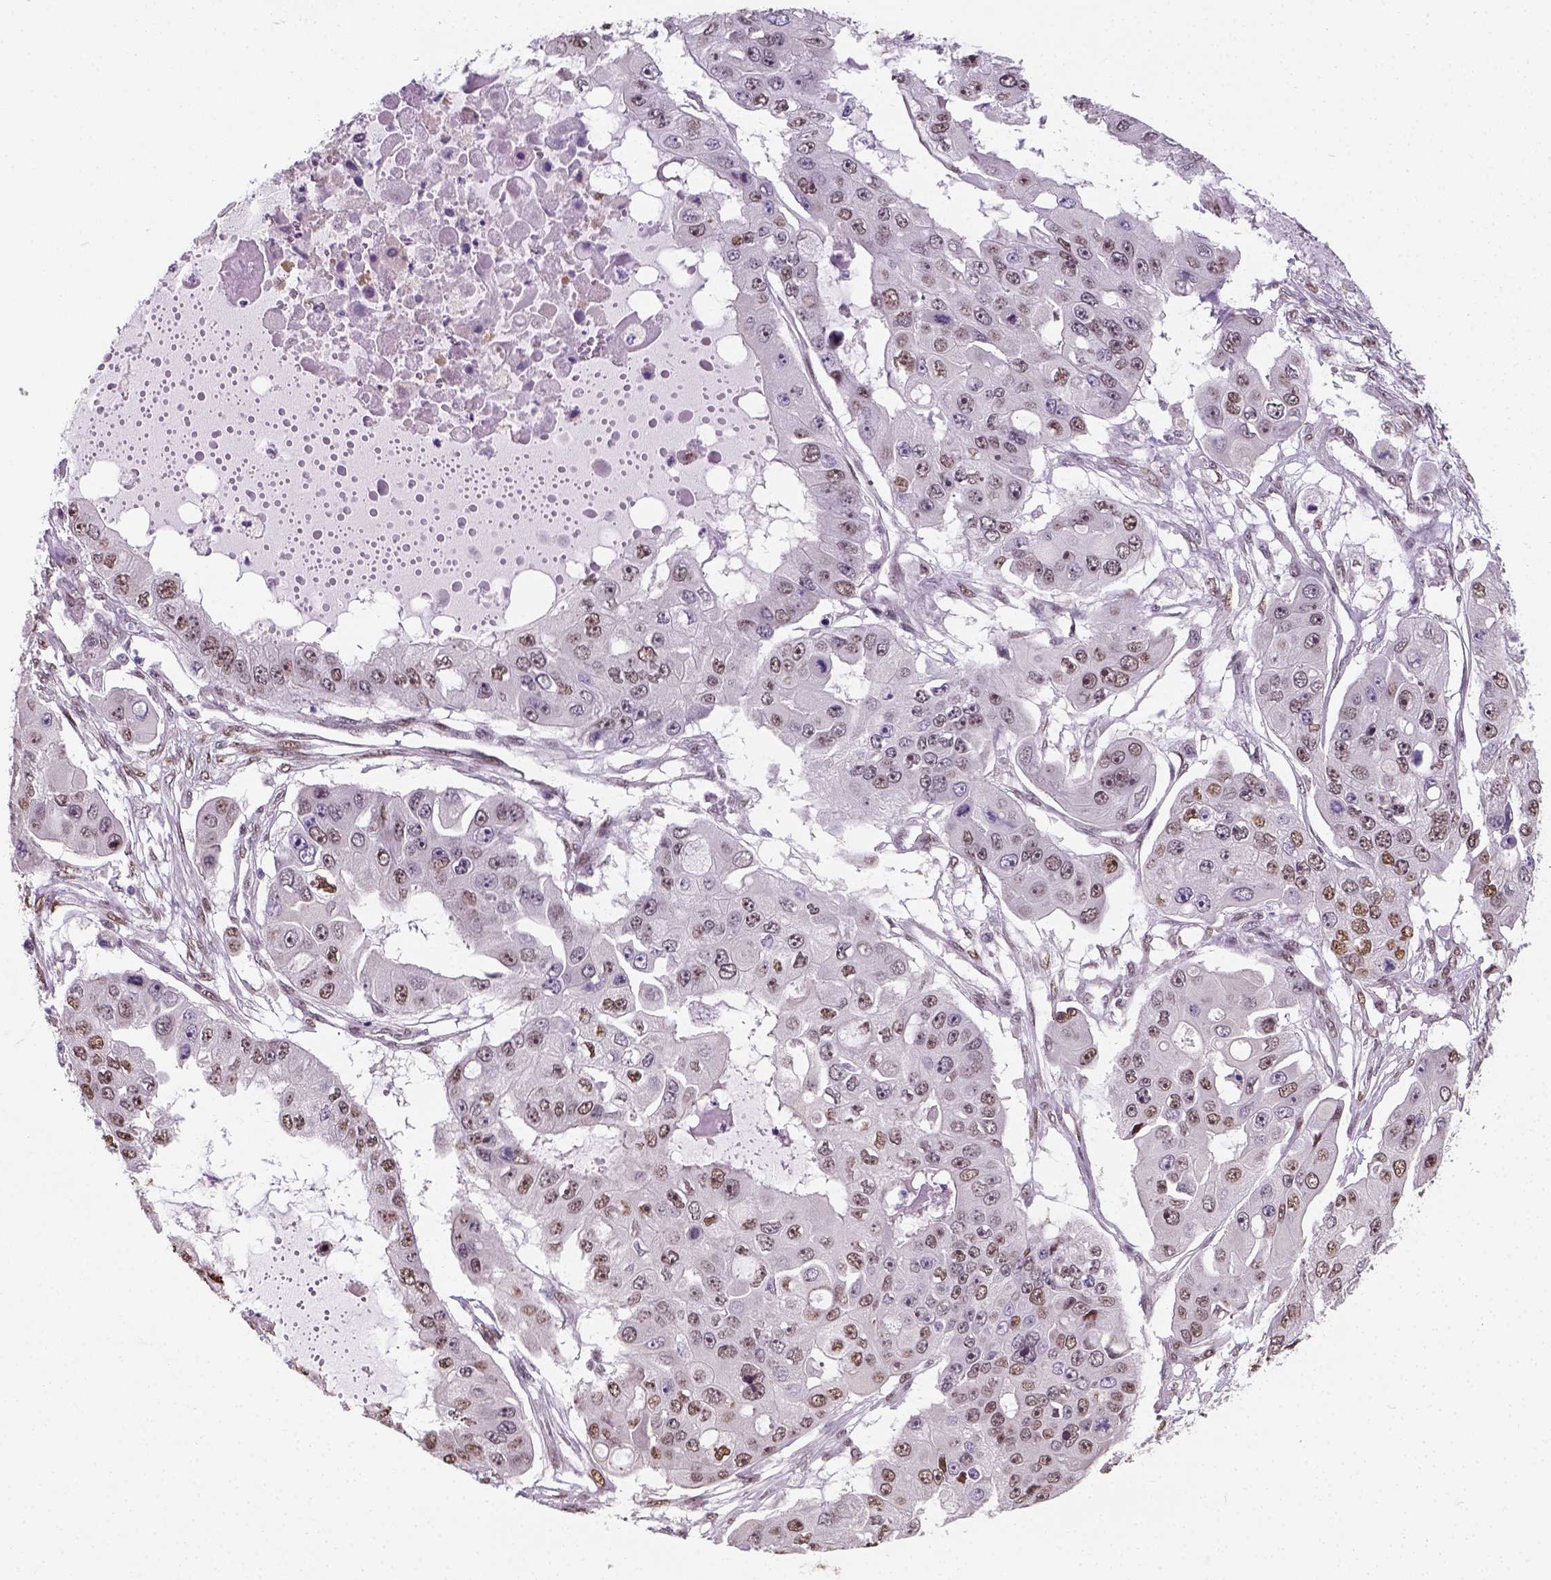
{"staining": {"intensity": "moderate", "quantity": ">75%", "location": "nuclear"}, "tissue": "ovarian cancer", "cell_type": "Tumor cells", "image_type": "cancer", "snomed": [{"axis": "morphology", "description": "Cystadenocarcinoma, serous, NOS"}, {"axis": "topography", "description": "Ovary"}], "caption": "Immunohistochemical staining of human serous cystadenocarcinoma (ovarian) reveals medium levels of moderate nuclear protein expression in about >75% of tumor cells.", "gene": "C1orf112", "patient": {"sex": "female", "age": 56}}